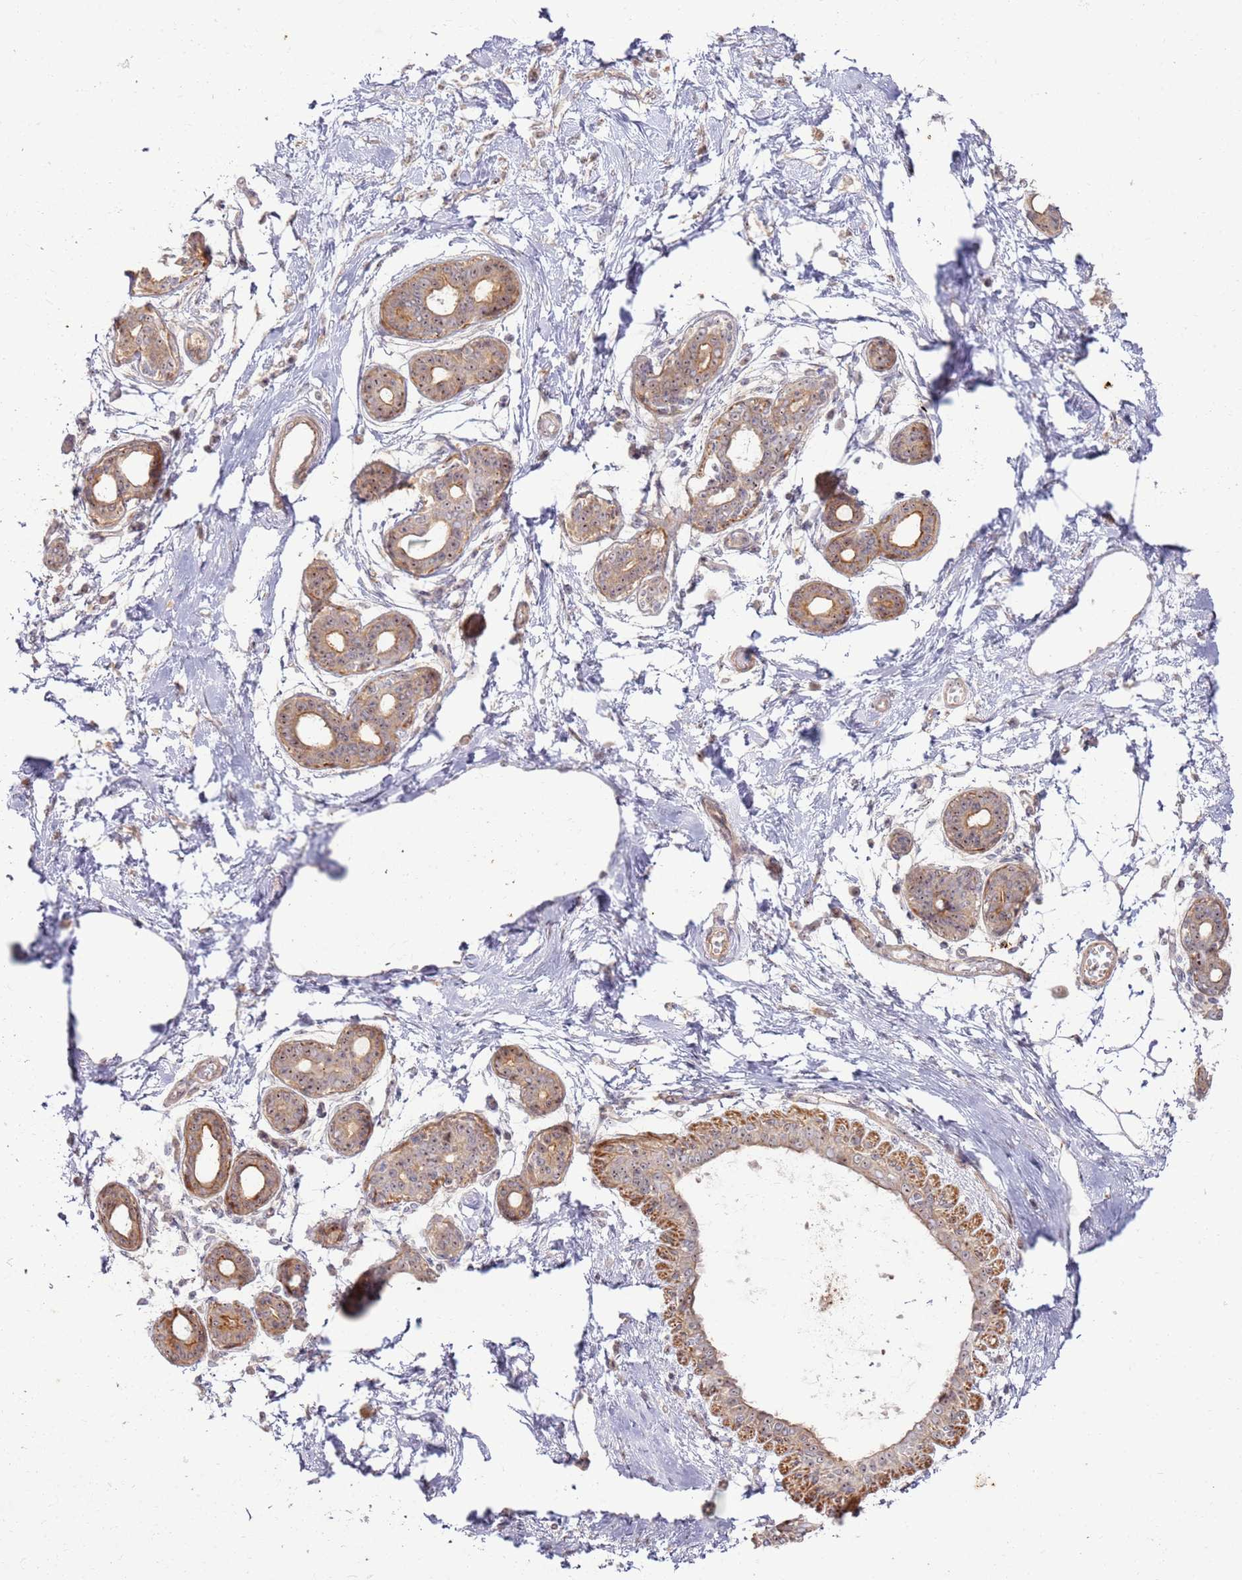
{"staining": {"intensity": "negative", "quantity": "none", "location": "none"}, "tissue": "breast", "cell_type": "Adipocytes", "image_type": "normal", "snomed": [{"axis": "morphology", "description": "Normal tissue, NOS"}, {"axis": "topography", "description": "Breast"}], "caption": "This is an immunohistochemistry (IHC) micrograph of normal breast. There is no expression in adipocytes.", "gene": "CNPY1", "patient": {"sex": "female", "age": 45}}